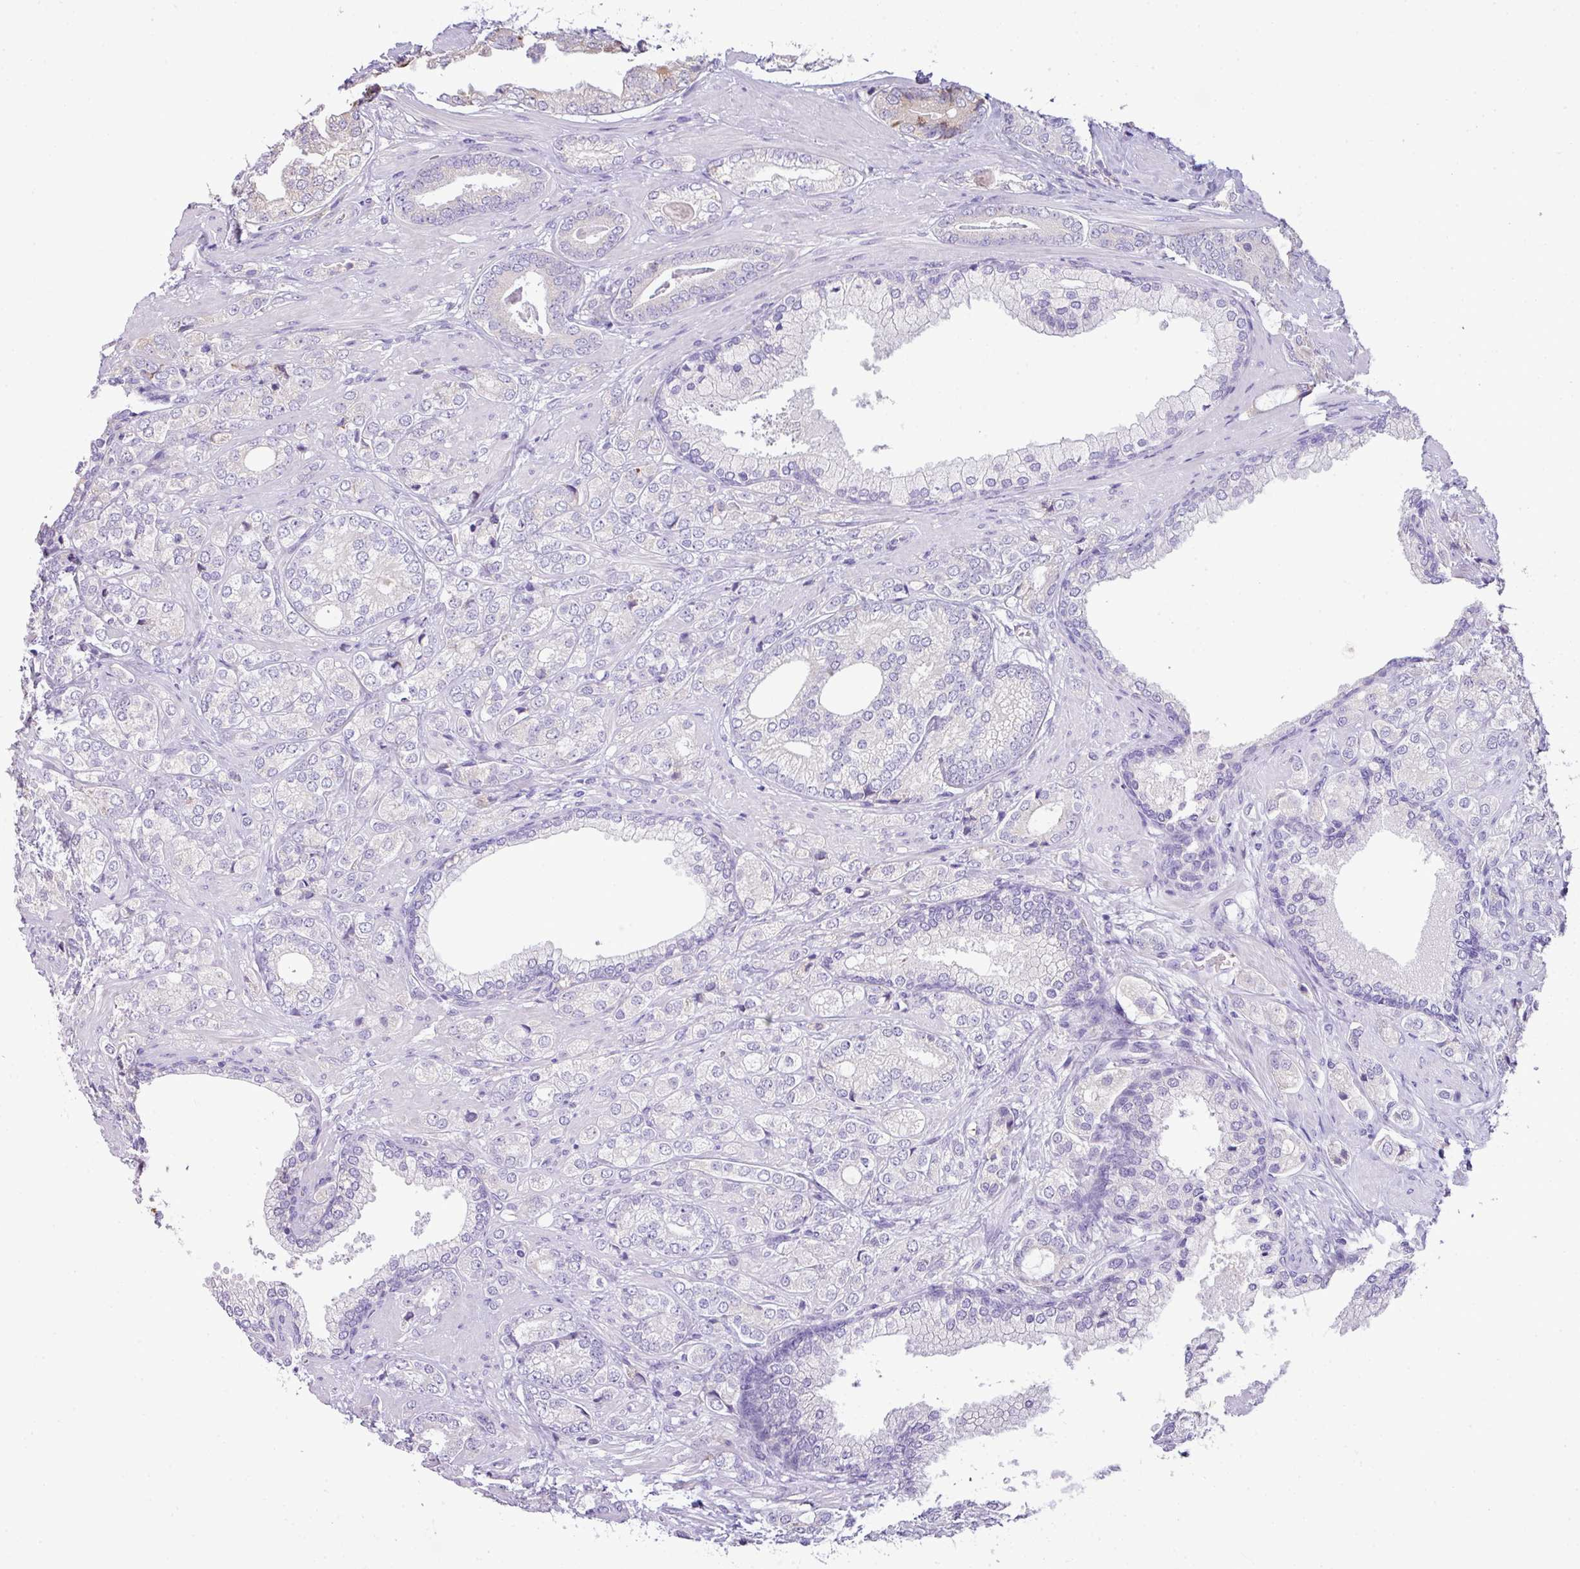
{"staining": {"intensity": "negative", "quantity": "none", "location": "none"}, "tissue": "prostate cancer", "cell_type": "Tumor cells", "image_type": "cancer", "snomed": [{"axis": "morphology", "description": "Adenocarcinoma, High grade"}, {"axis": "topography", "description": "Prostate"}], "caption": "An immunohistochemistry (IHC) histopathology image of prostate high-grade adenocarcinoma is shown. There is no staining in tumor cells of prostate high-grade adenocarcinoma.", "gene": "PIK3R5", "patient": {"sex": "male", "age": 60}}